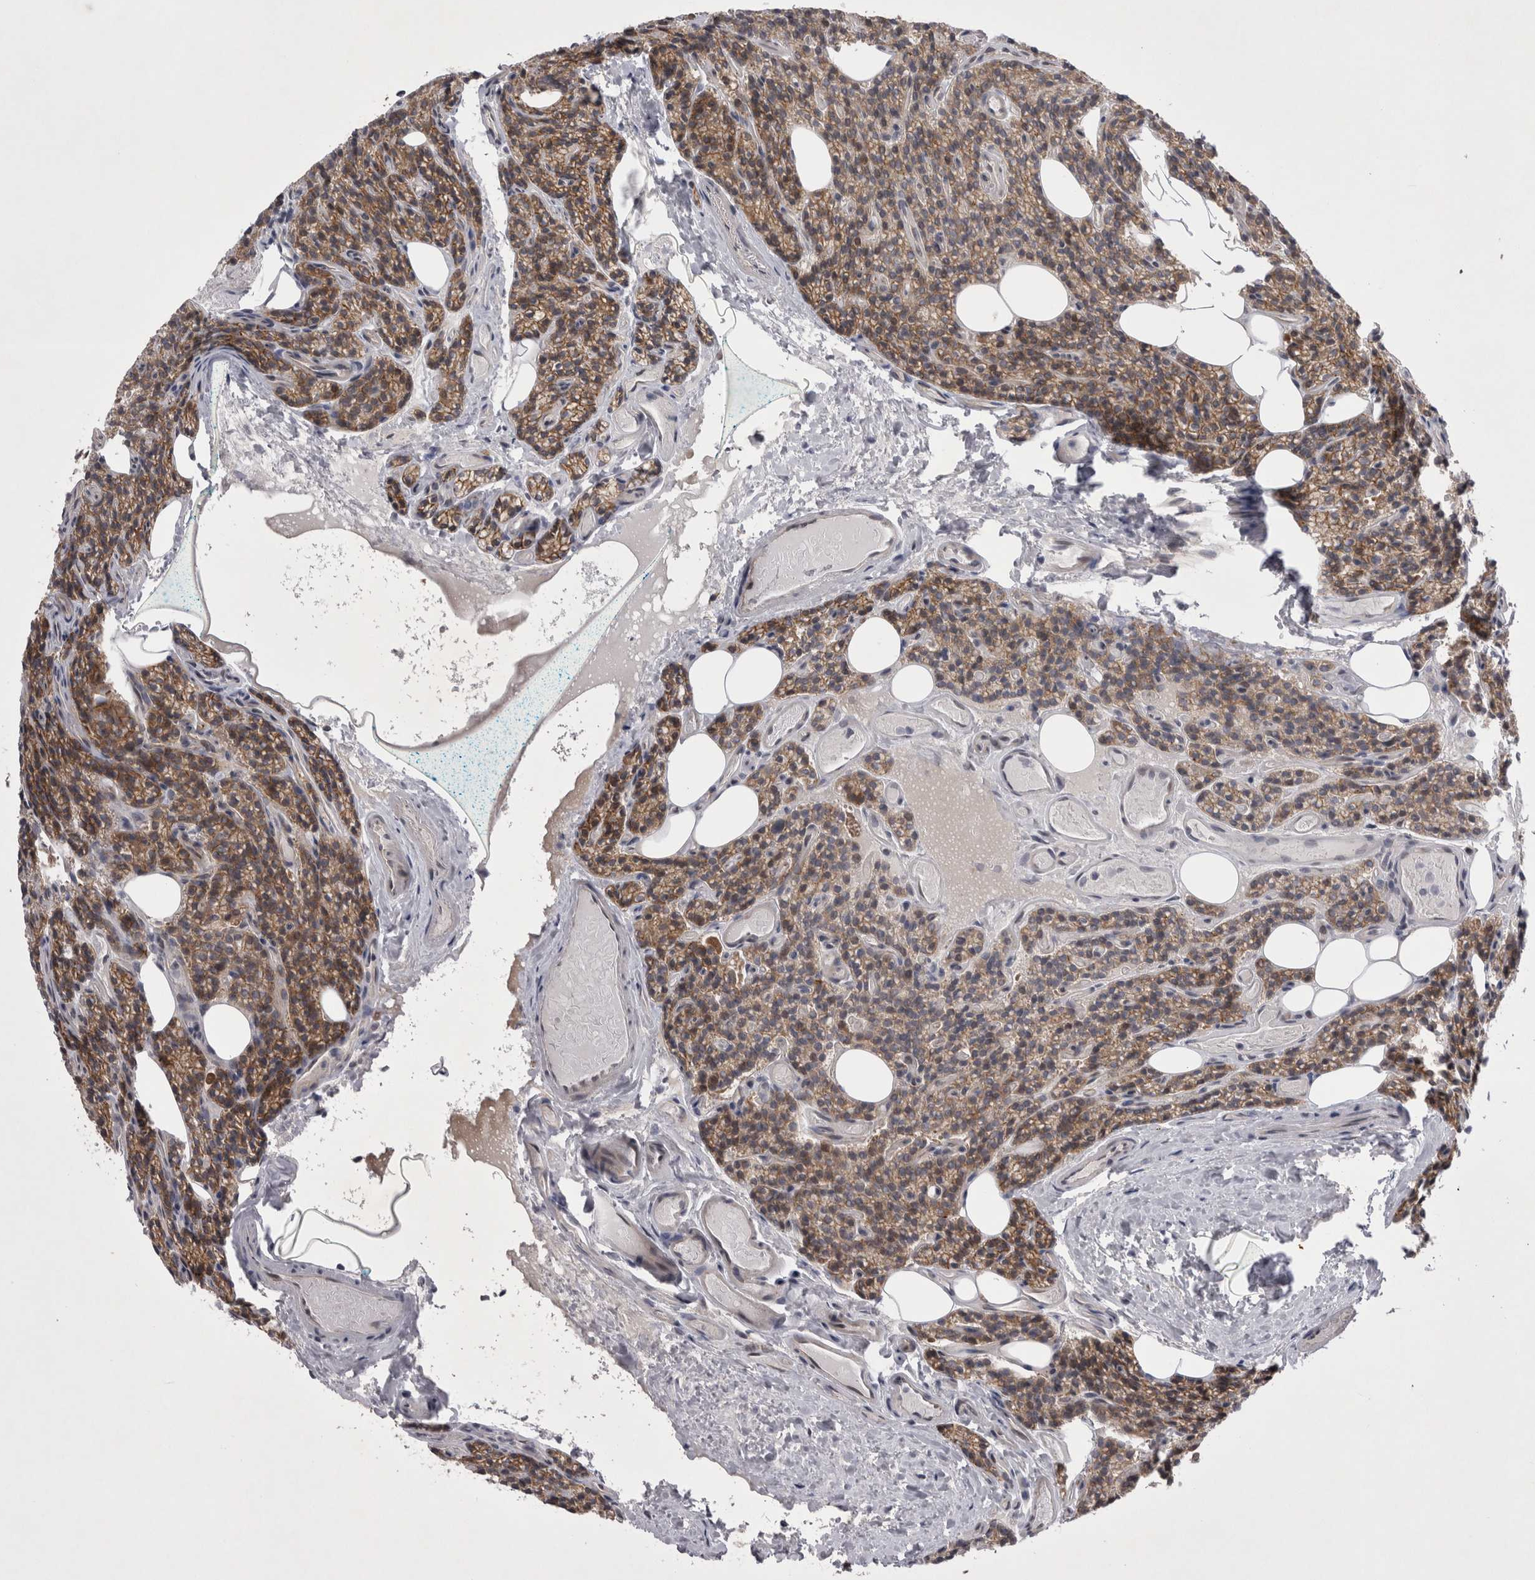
{"staining": {"intensity": "moderate", "quantity": "25%-75%", "location": "cytoplasmic/membranous"}, "tissue": "parathyroid gland", "cell_type": "Glandular cells", "image_type": "normal", "snomed": [{"axis": "morphology", "description": "Normal tissue, NOS"}, {"axis": "topography", "description": "Parathyroid gland"}], "caption": "Glandular cells show moderate cytoplasmic/membranous positivity in approximately 25%-75% of cells in normal parathyroid gland.", "gene": "NENF", "patient": {"sex": "female", "age": 85}}